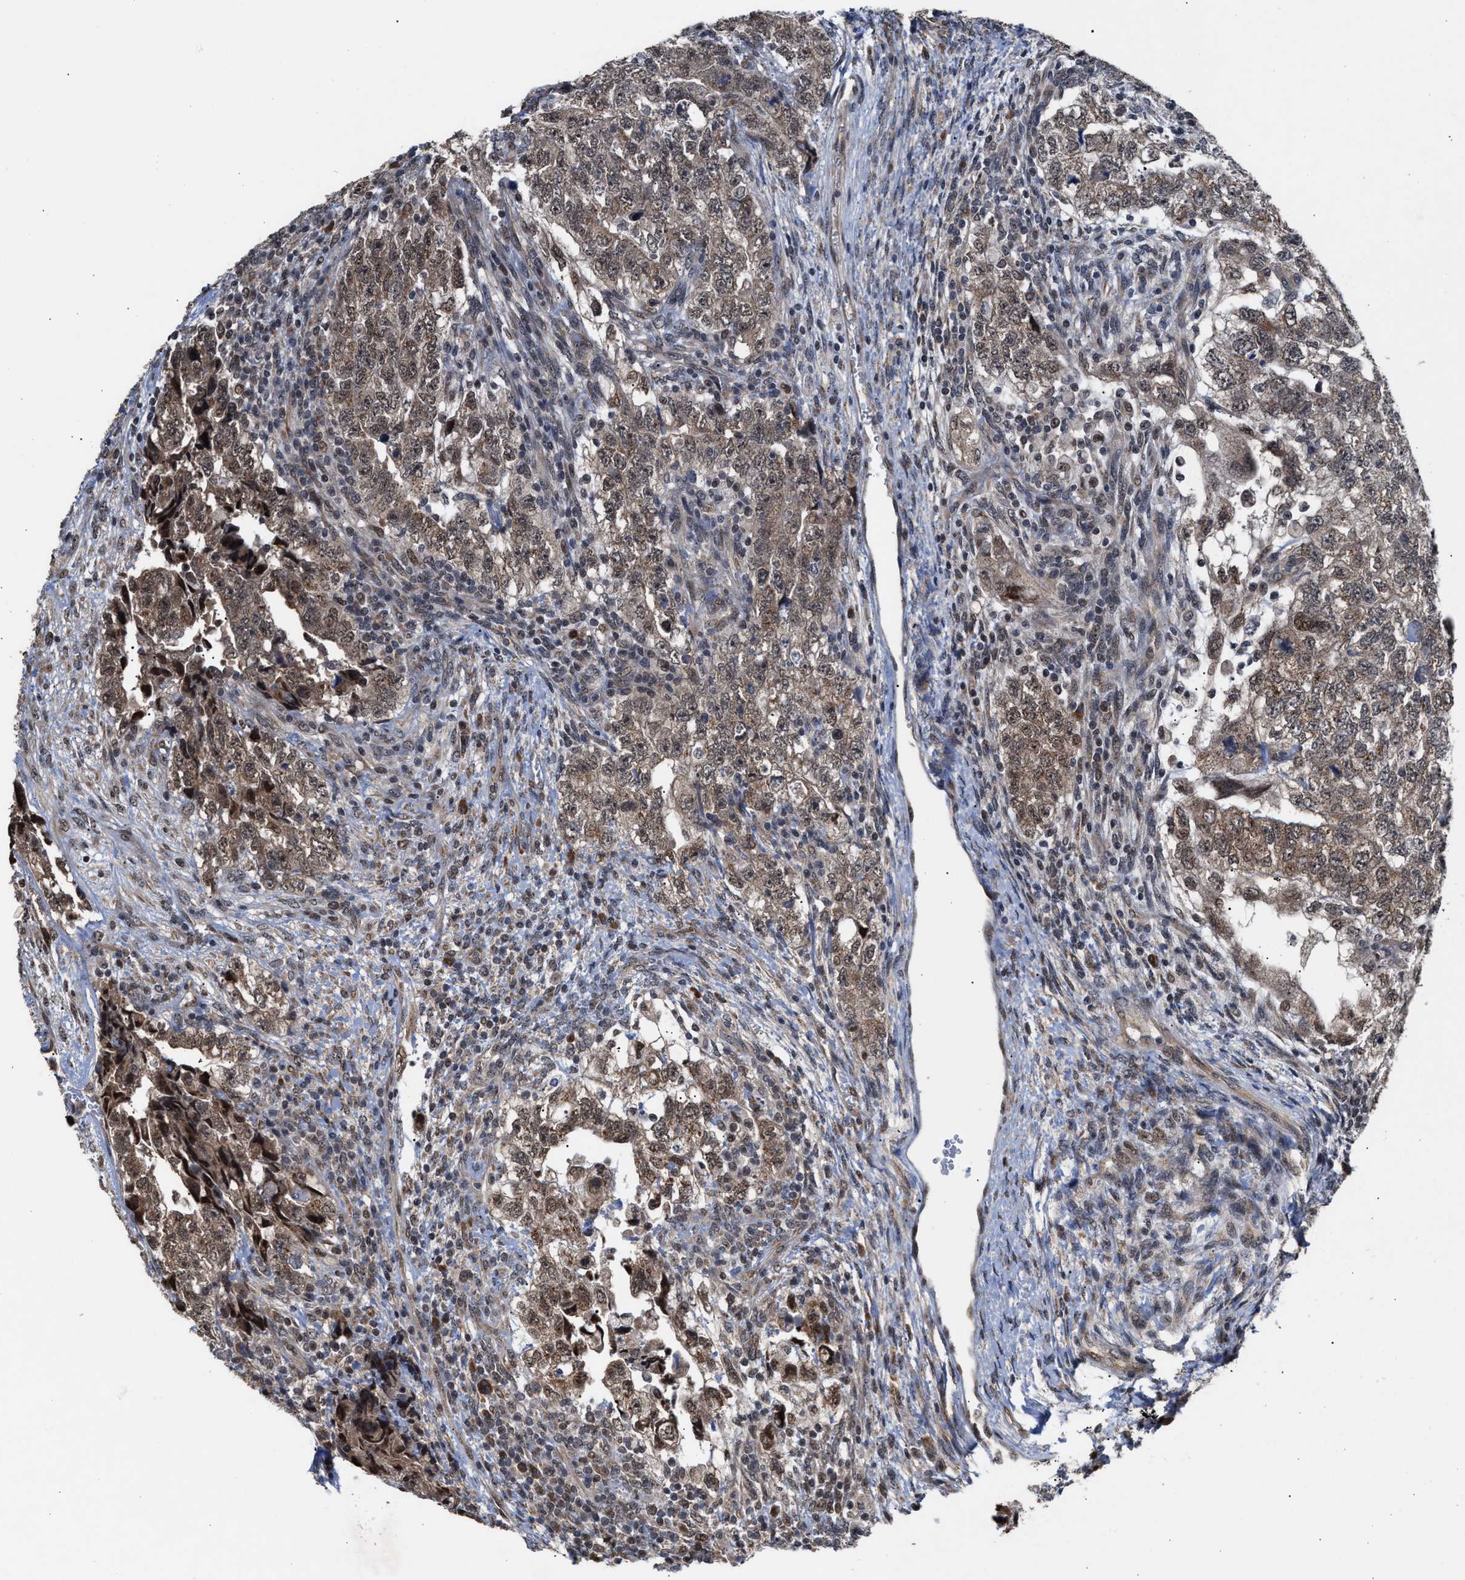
{"staining": {"intensity": "moderate", "quantity": ">75%", "location": "cytoplasmic/membranous"}, "tissue": "testis cancer", "cell_type": "Tumor cells", "image_type": "cancer", "snomed": [{"axis": "morphology", "description": "Carcinoma, Embryonal, NOS"}, {"axis": "topography", "description": "Testis"}], "caption": "Testis cancer (embryonal carcinoma) stained with immunohistochemistry (IHC) reveals moderate cytoplasmic/membranous positivity in approximately >75% of tumor cells.", "gene": "MKNK2", "patient": {"sex": "male", "age": 36}}